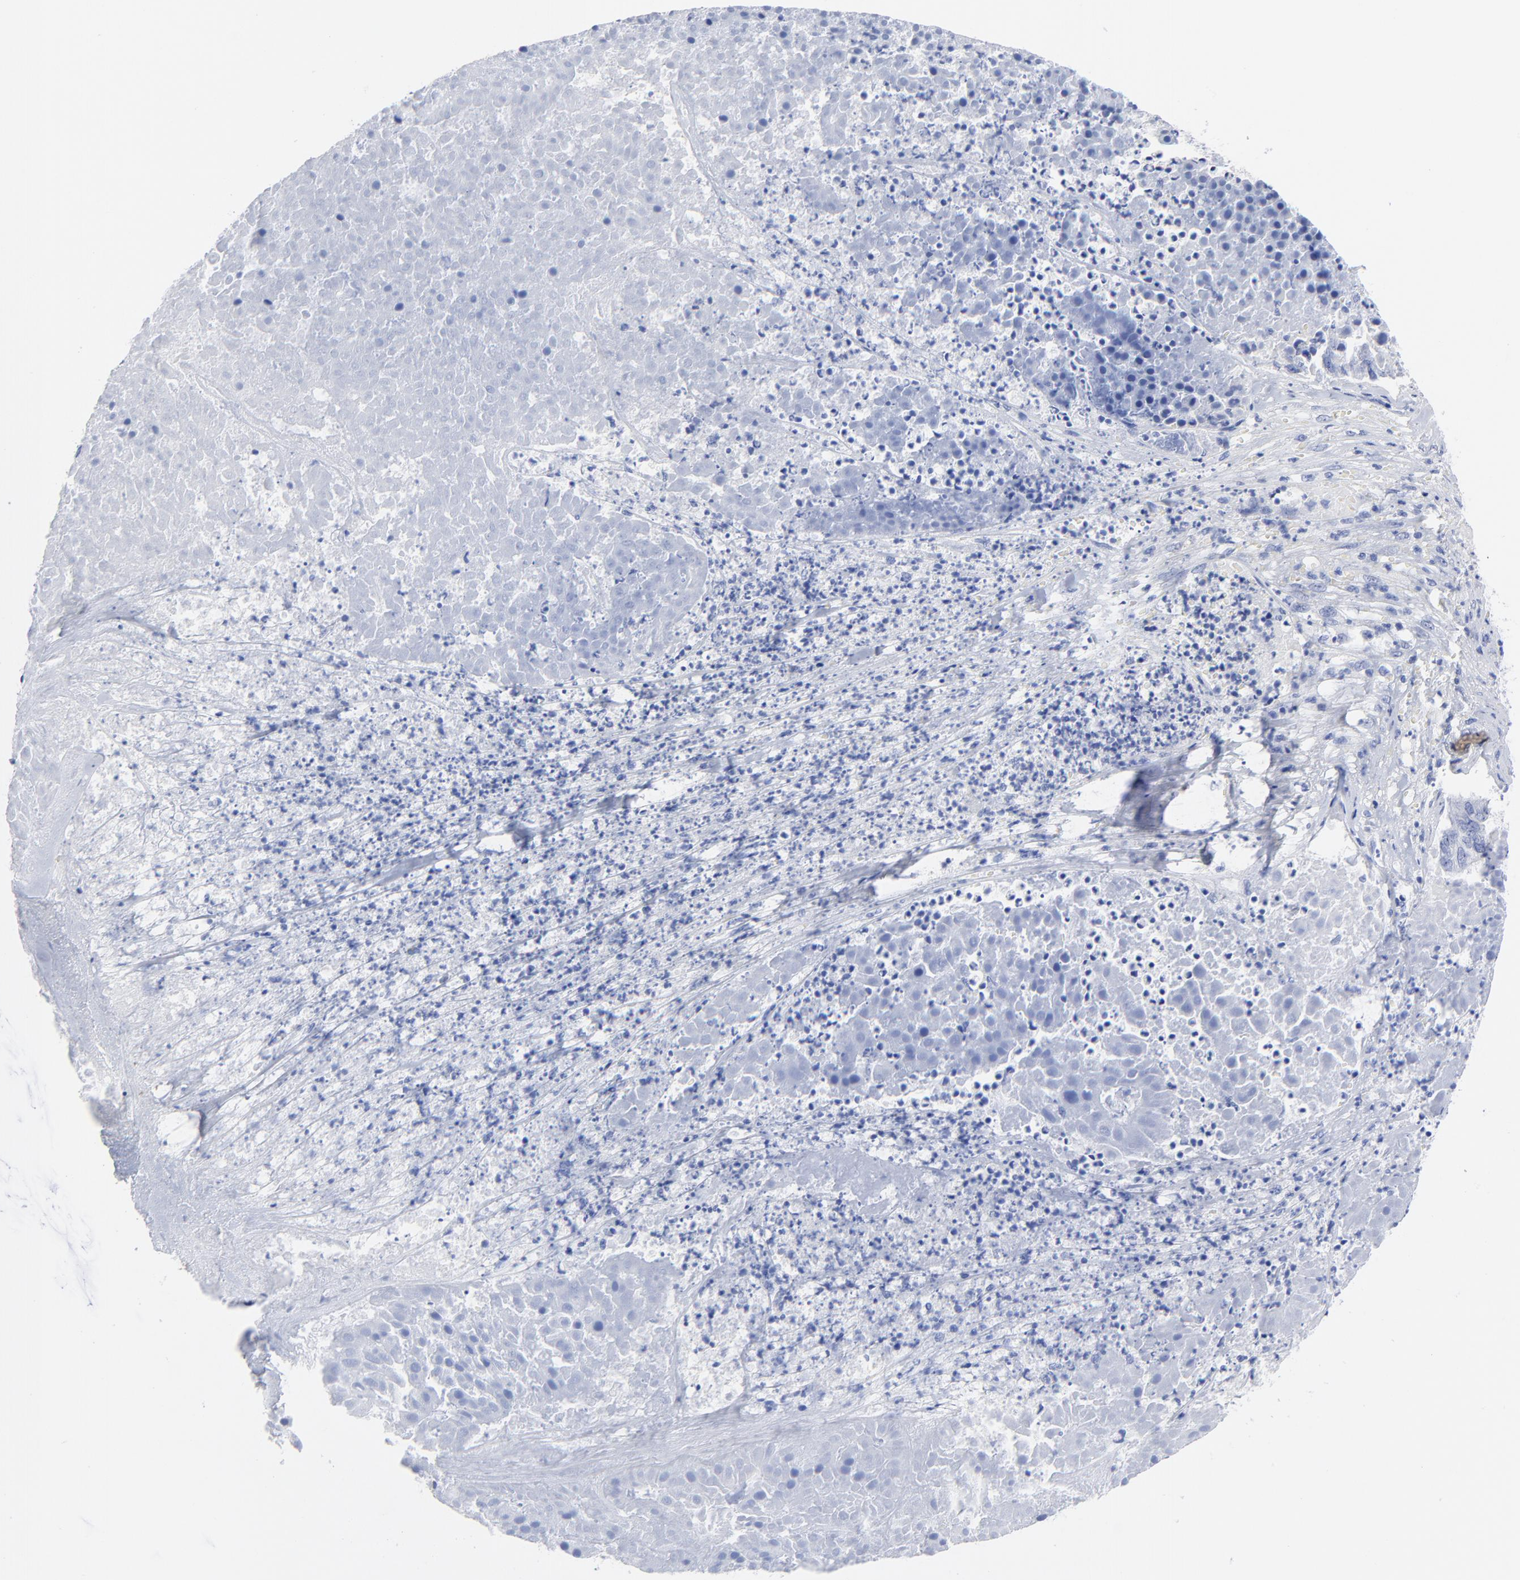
{"staining": {"intensity": "negative", "quantity": "none", "location": "none"}, "tissue": "pancreatic cancer", "cell_type": "Tumor cells", "image_type": "cancer", "snomed": [{"axis": "morphology", "description": "Adenocarcinoma, NOS"}, {"axis": "topography", "description": "Pancreas"}], "caption": "This is a micrograph of immunohistochemistry staining of pancreatic cancer (adenocarcinoma), which shows no positivity in tumor cells.", "gene": "ACY1", "patient": {"sex": "male", "age": 50}}